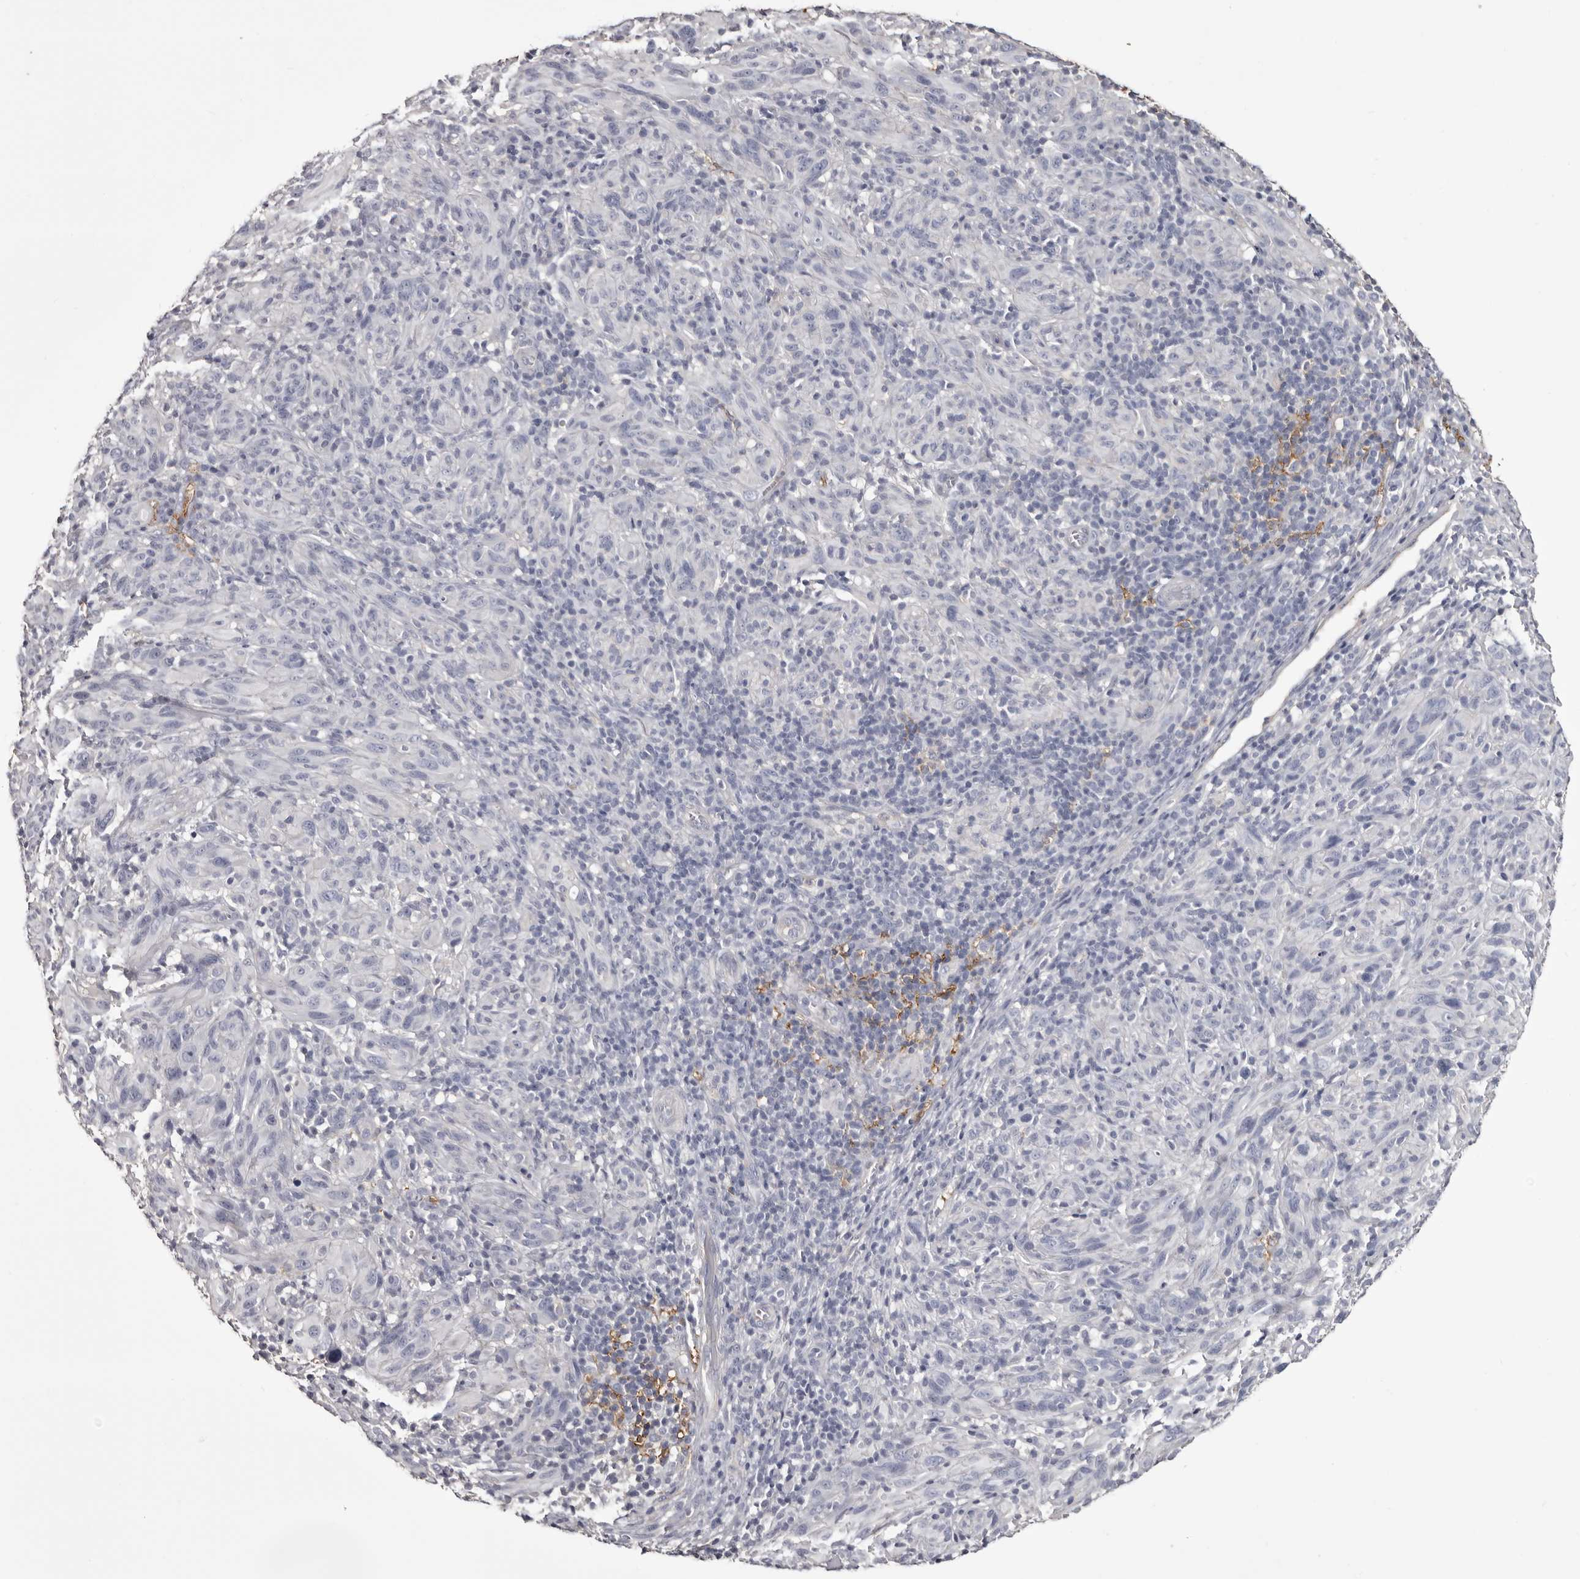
{"staining": {"intensity": "negative", "quantity": "none", "location": "none"}, "tissue": "melanoma", "cell_type": "Tumor cells", "image_type": "cancer", "snomed": [{"axis": "morphology", "description": "Malignant melanoma, NOS"}, {"axis": "topography", "description": "Skin of head"}], "caption": "Image shows no significant protein staining in tumor cells of melanoma.", "gene": "LAD1", "patient": {"sex": "male", "age": 96}}